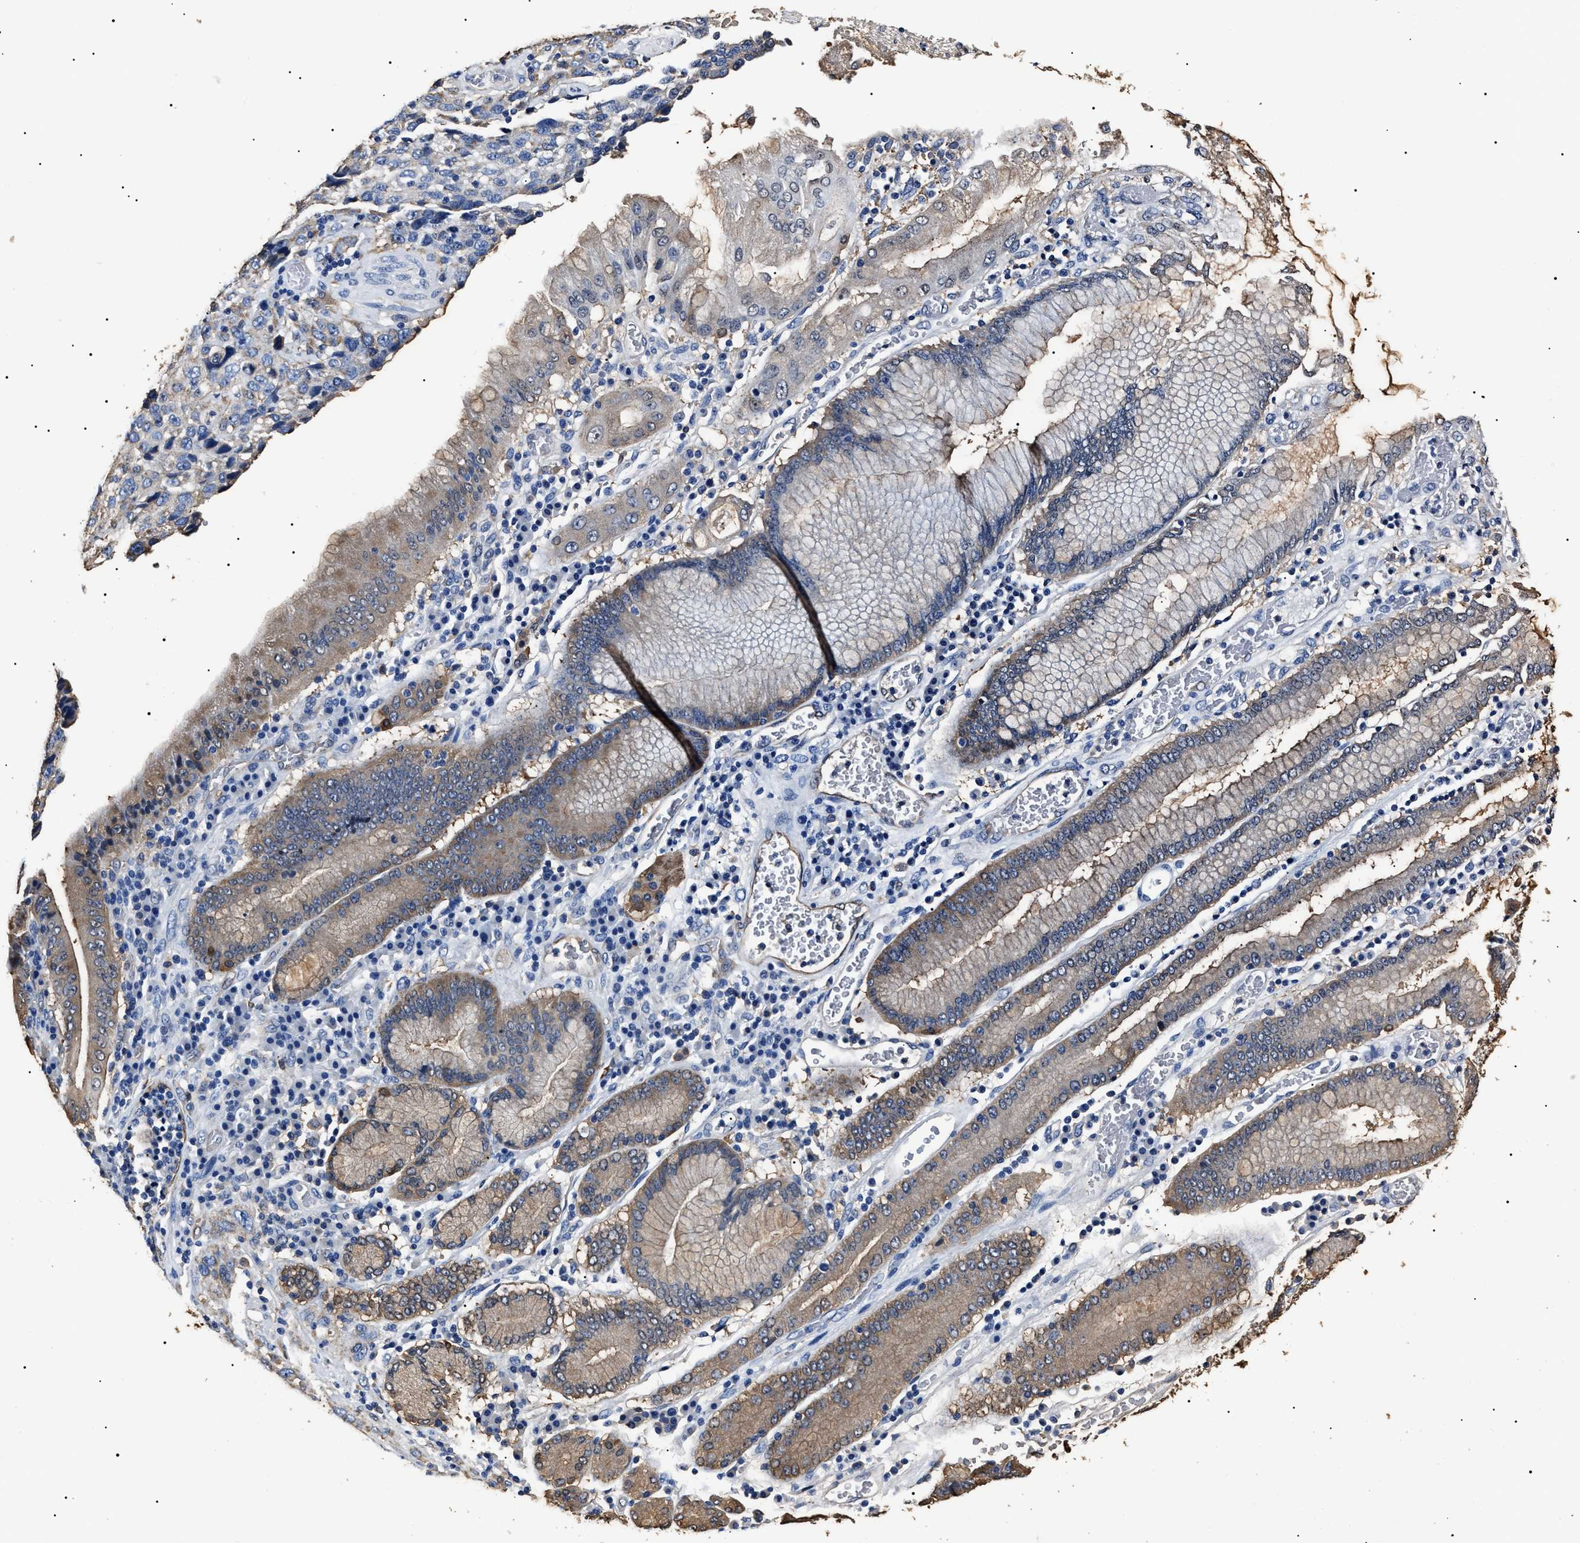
{"staining": {"intensity": "negative", "quantity": "none", "location": "none"}, "tissue": "stomach cancer", "cell_type": "Tumor cells", "image_type": "cancer", "snomed": [{"axis": "morphology", "description": "Normal tissue, NOS"}, {"axis": "morphology", "description": "Adenocarcinoma, NOS"}, {"axis": "topography", "description": "Stomach"}], "caption": "Micrograph shows no significant protein staining in tumor cells of adenocarcinoma (stomach).", "gene": "ALDH1A1", "patient": {"sex": "male", "age": 48}}